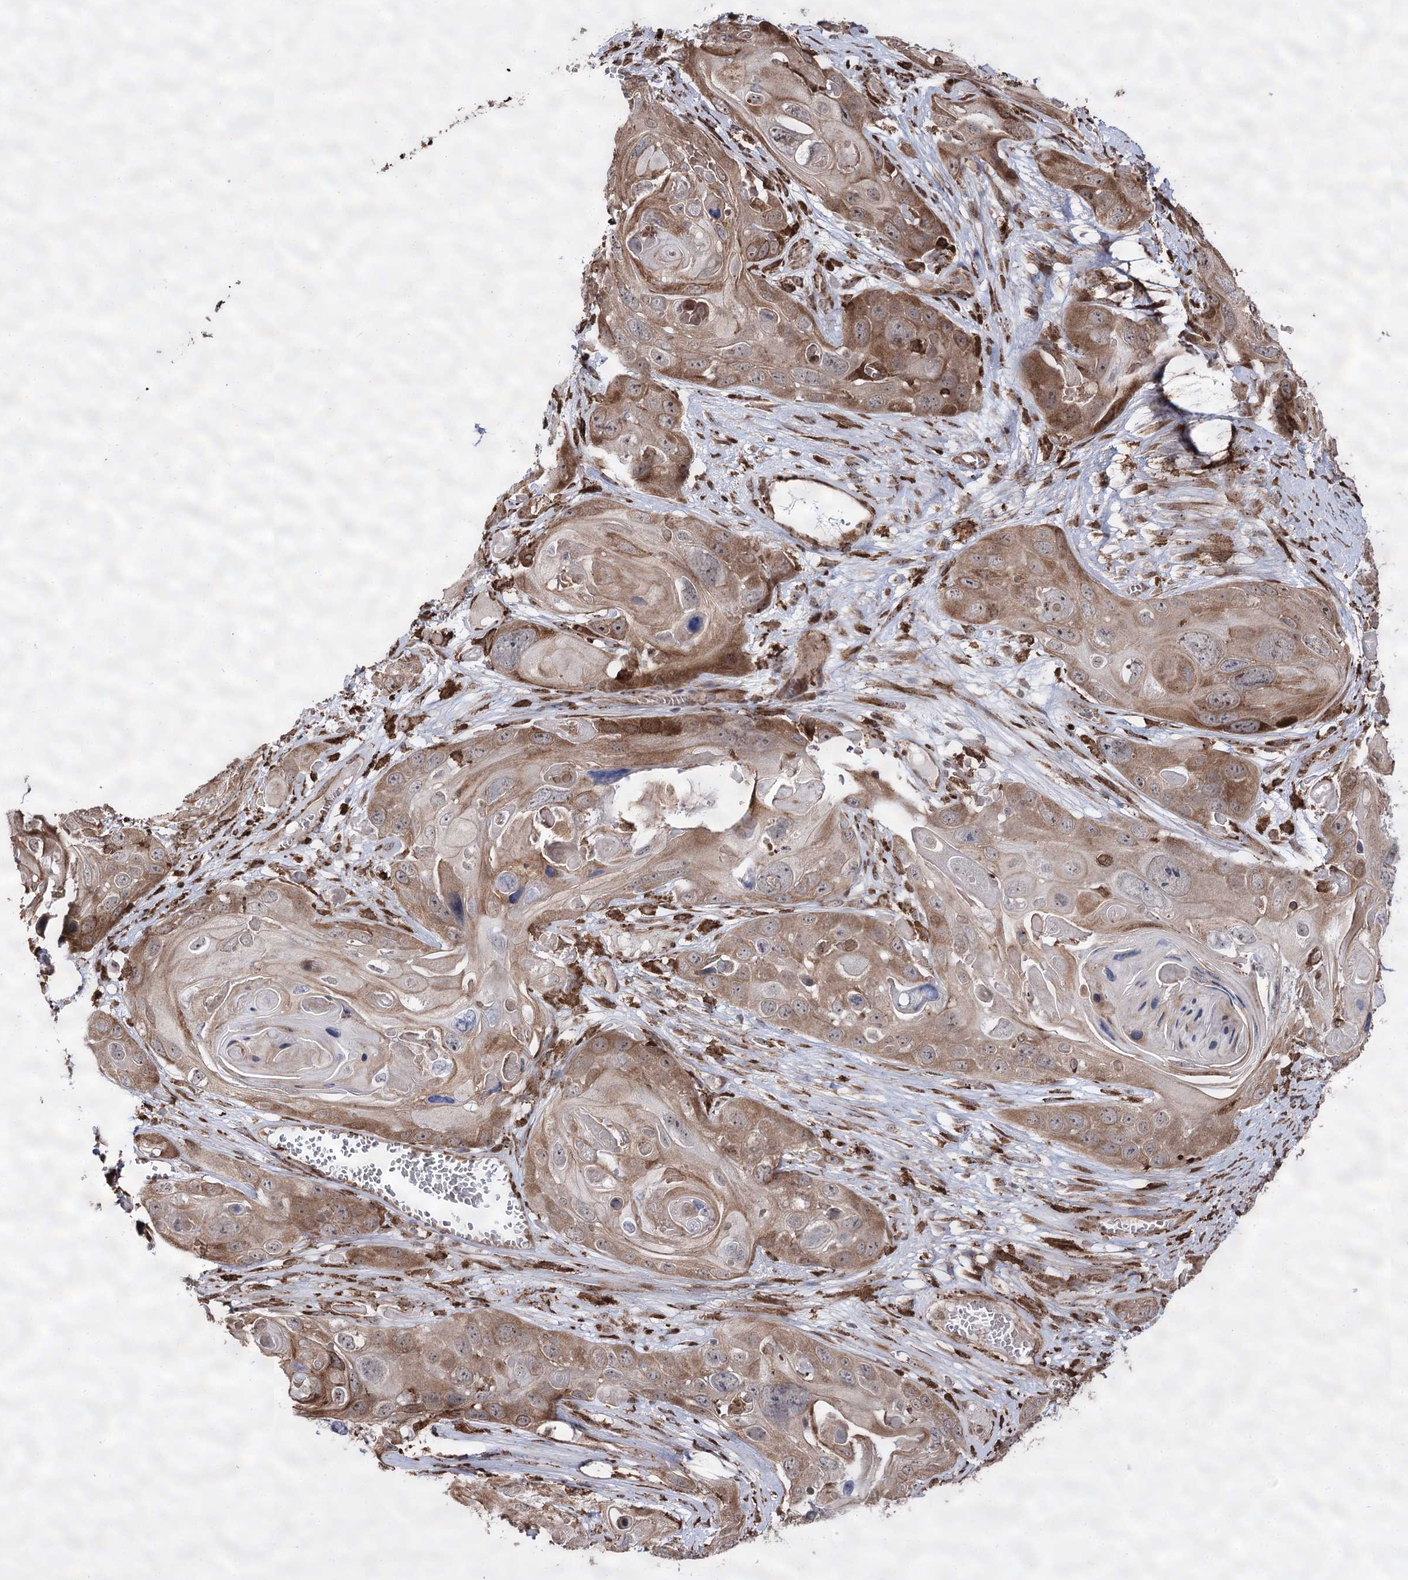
{"staining": {"intensity": "moderate", "quantity": ">75%", "location": "cytoplasmic/membranous,nuclear"}, "tissue": "skin cancer", "cell_type": "Tumor cells", "image_type": "cancer", "snomed": [{"axis": "morphology", "description": "Squamous cell carcinoma, NOS"}, {"axis": "topography", "description": "Skin"}], "caption": "Tumor cells display medium levels of moderate cytoplasmic/membranous and nuclear positivity in about >75% of cells in skin cancer (squamous cell carcinoma).", "gene": "FANCL", "patient": {"sex": "male", "age": 55}}